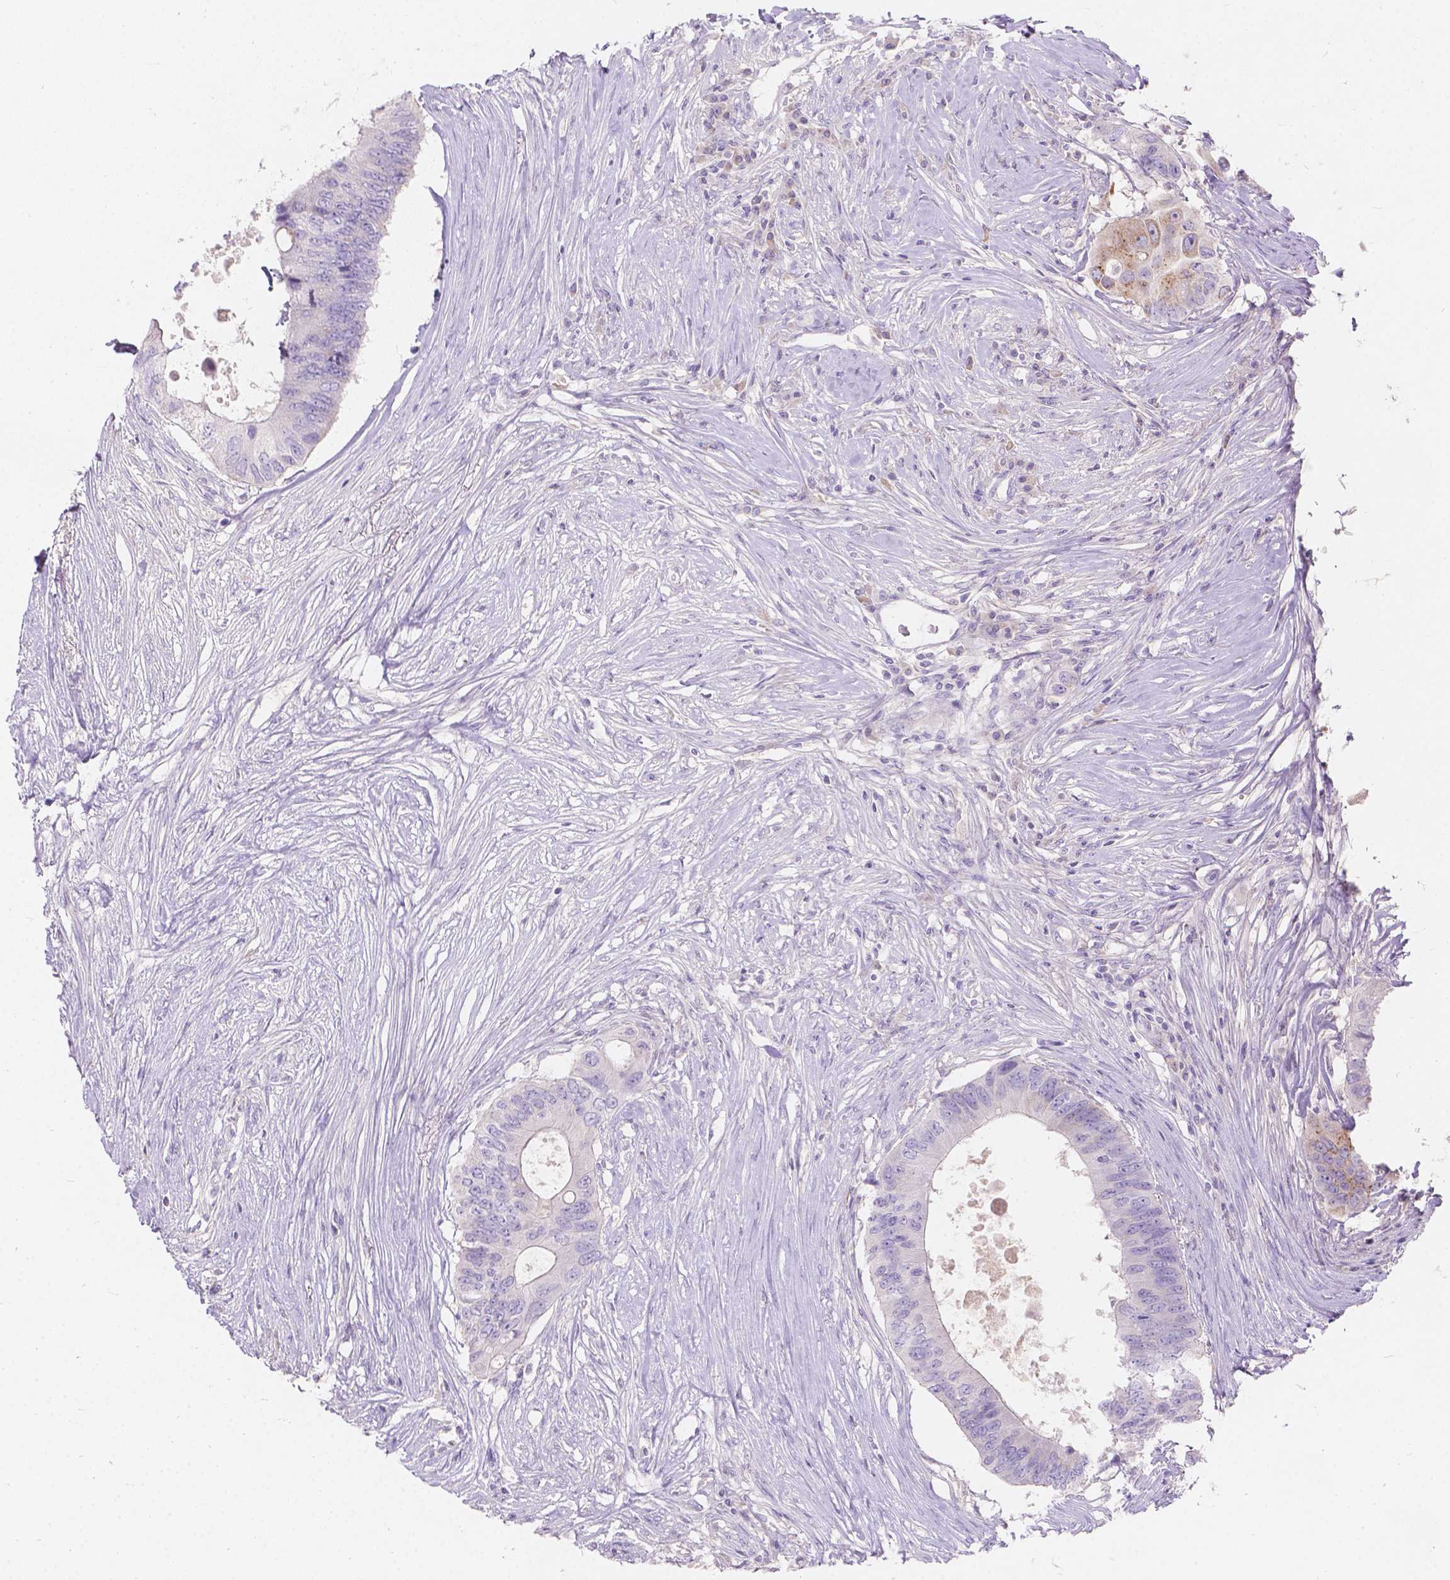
{"staining": {"intensity": "weak", "quantity": "25%-75%", "location": "cytoplasmic/membranous"}, "tissue": "colorectal cancer", "cell_type": "Tumor cells", "image_type": "cancer", "snomed": [{"axis": "morphology", "description": "Adenocarcinoma, NOS"}, {"axis": "topography", "description": "Colon"}], "caption": "Colorectal cancer (adenocarcinoma) stained with a brown dye exhibits weak cytoplasmic/membranous positive positivity in approximately 25%-75% of tumor cells.", "gene": "GAL3ST2", "patient": {"sex": "male", "age": 71}}